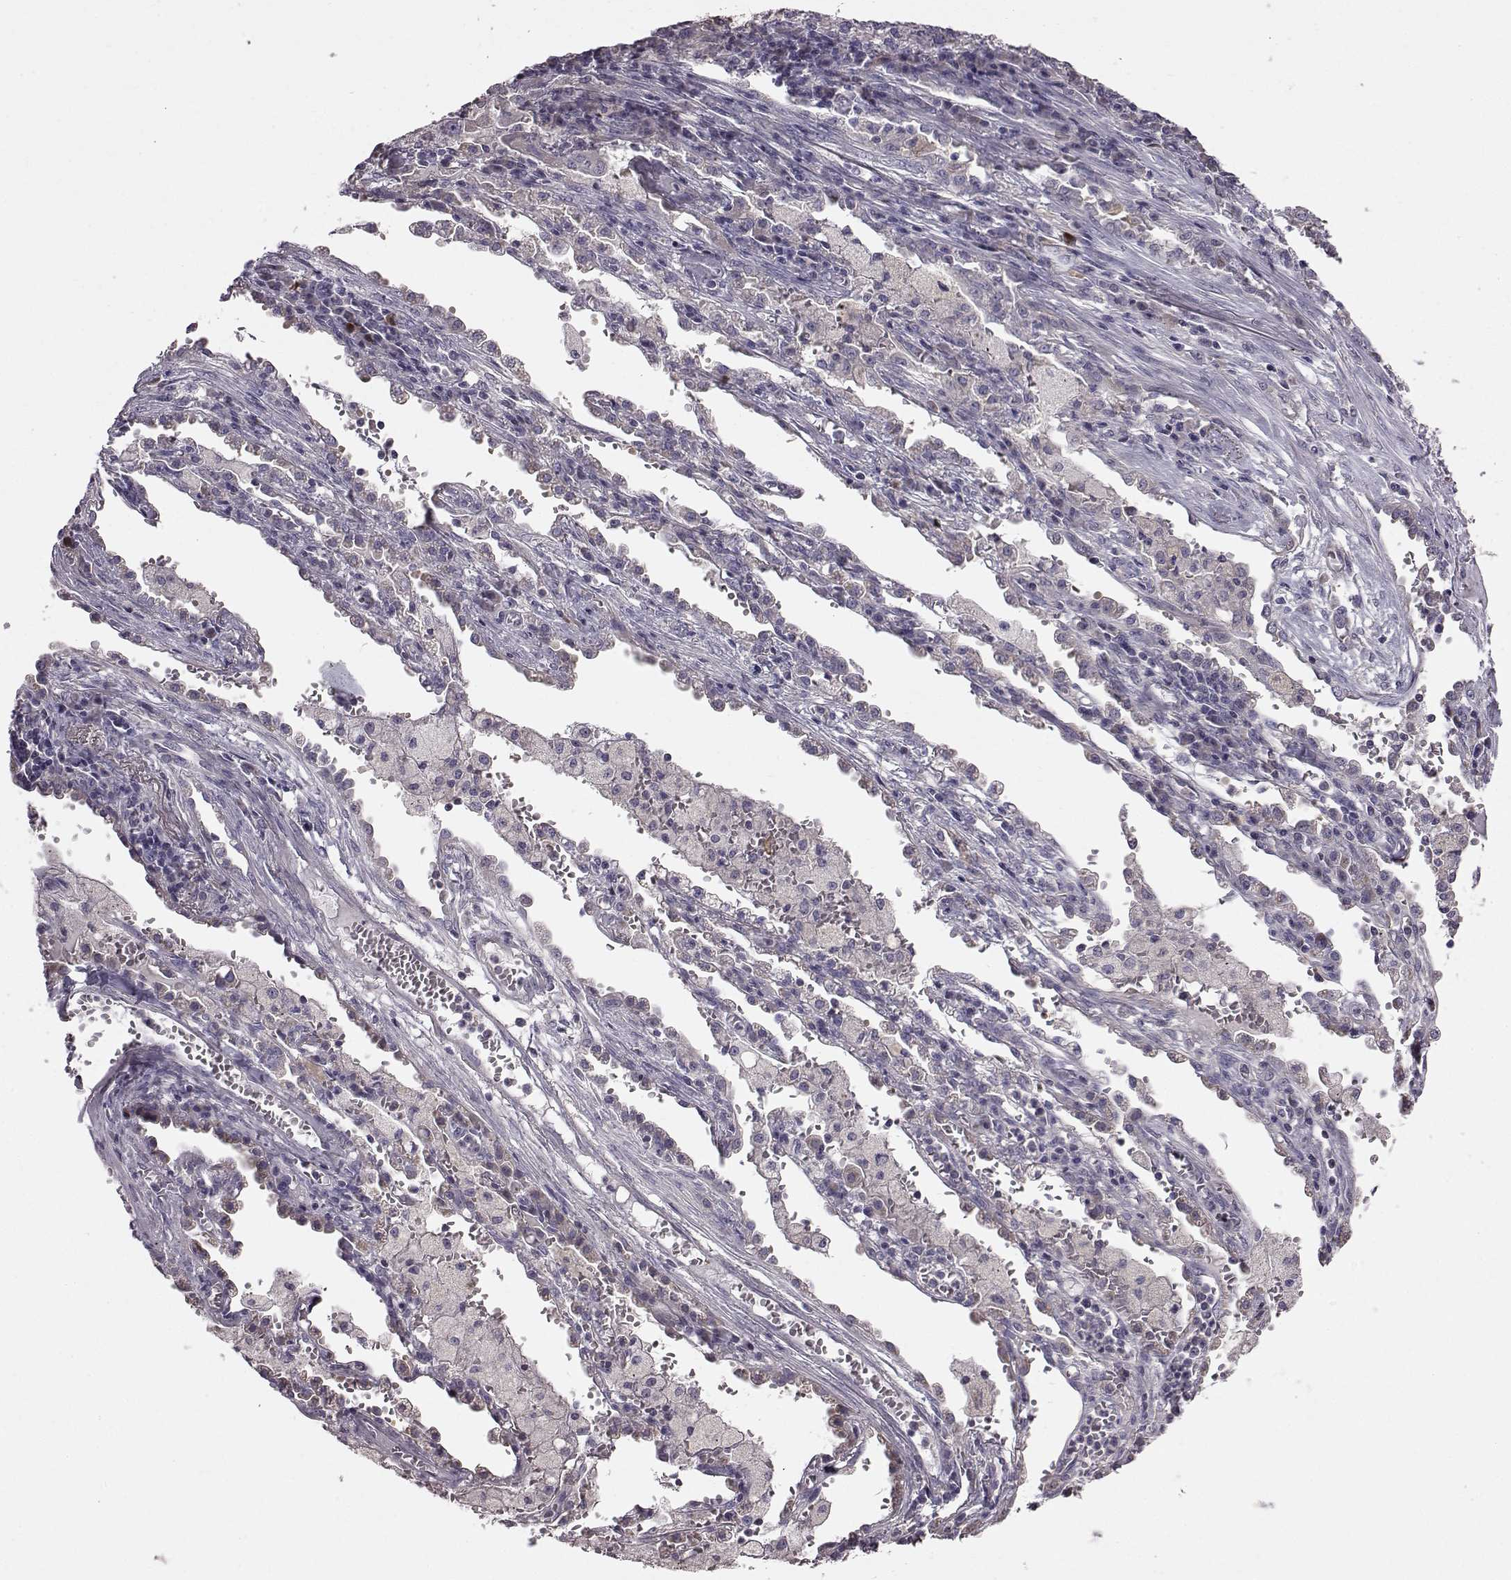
{"staining": {"intensity": "negative", "quantity": "none", "location": "none"}, "tissue": "lung cancer", "cell_type": "Tumor cells", "image_type": "cancer", "snomed": [{"axis": "morphology", "description": "Adenocarcinoma, NOS"}, {"axis": "topography", "description": "Lung"}], "caption": "The micrograph demonstrates no significant staining in tumor cells of lung adenocarcinoma.", "gene": "ADGRG2", "patient": {"sex": "male", "age": 57}}